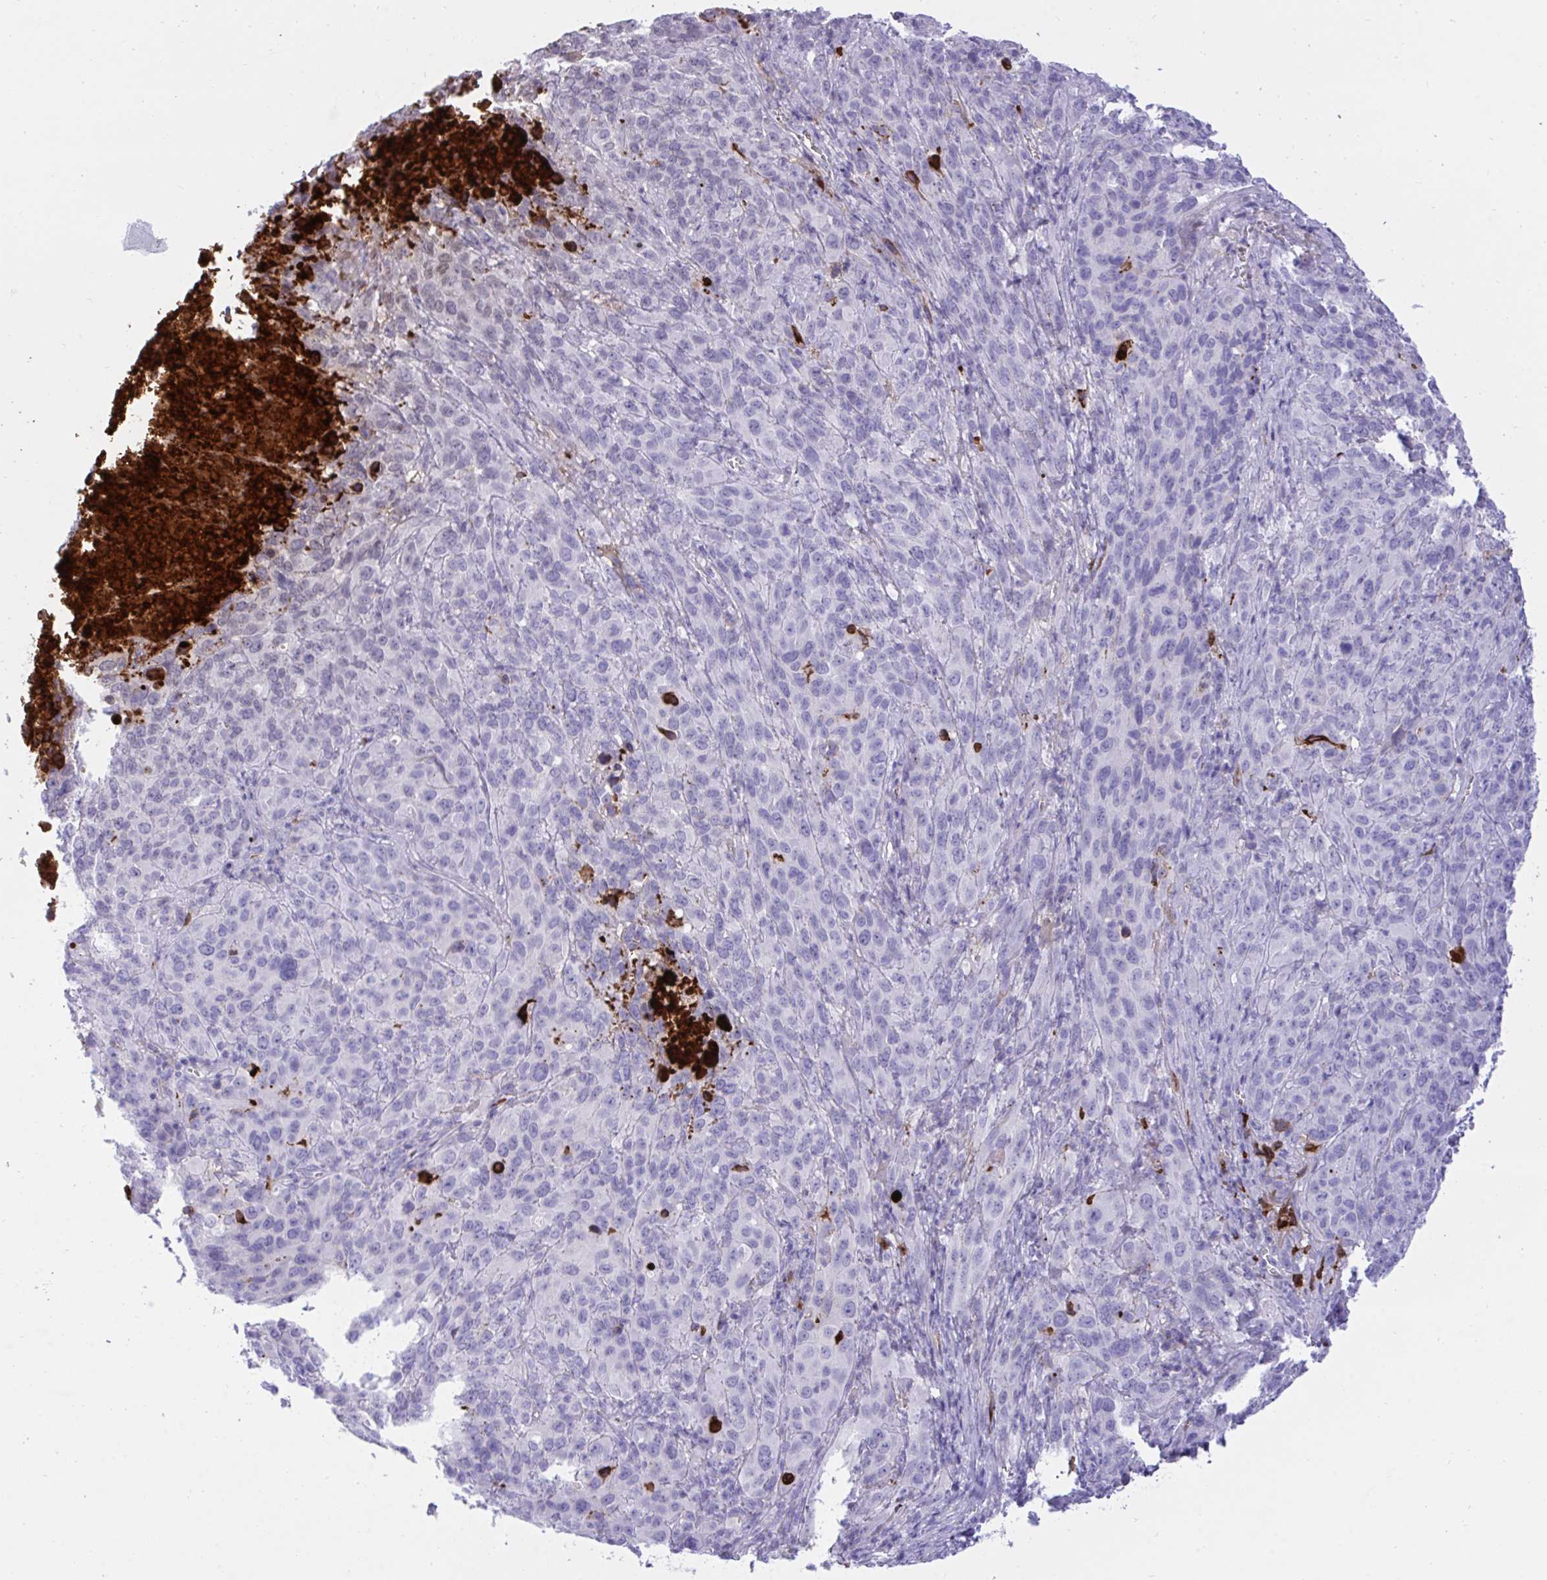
{"staining": {"intensity": "negative", "quantity": "none", "location": "none"}, "tissue": "cervical cancer", "cell_type": "Tumor cells", "image_type": "cancer", "snomed": [{"axis": "morphology", "description": "Squamous cell carcinoma, NOS"}, {"axis": "topography", "description": "Cervix"}], "caption": "Tumor cells are negative for brown protein staining in cervical squamous cell carcinoma.", "gene": "F2", "patient": {"sex": "female", "age": 51}}